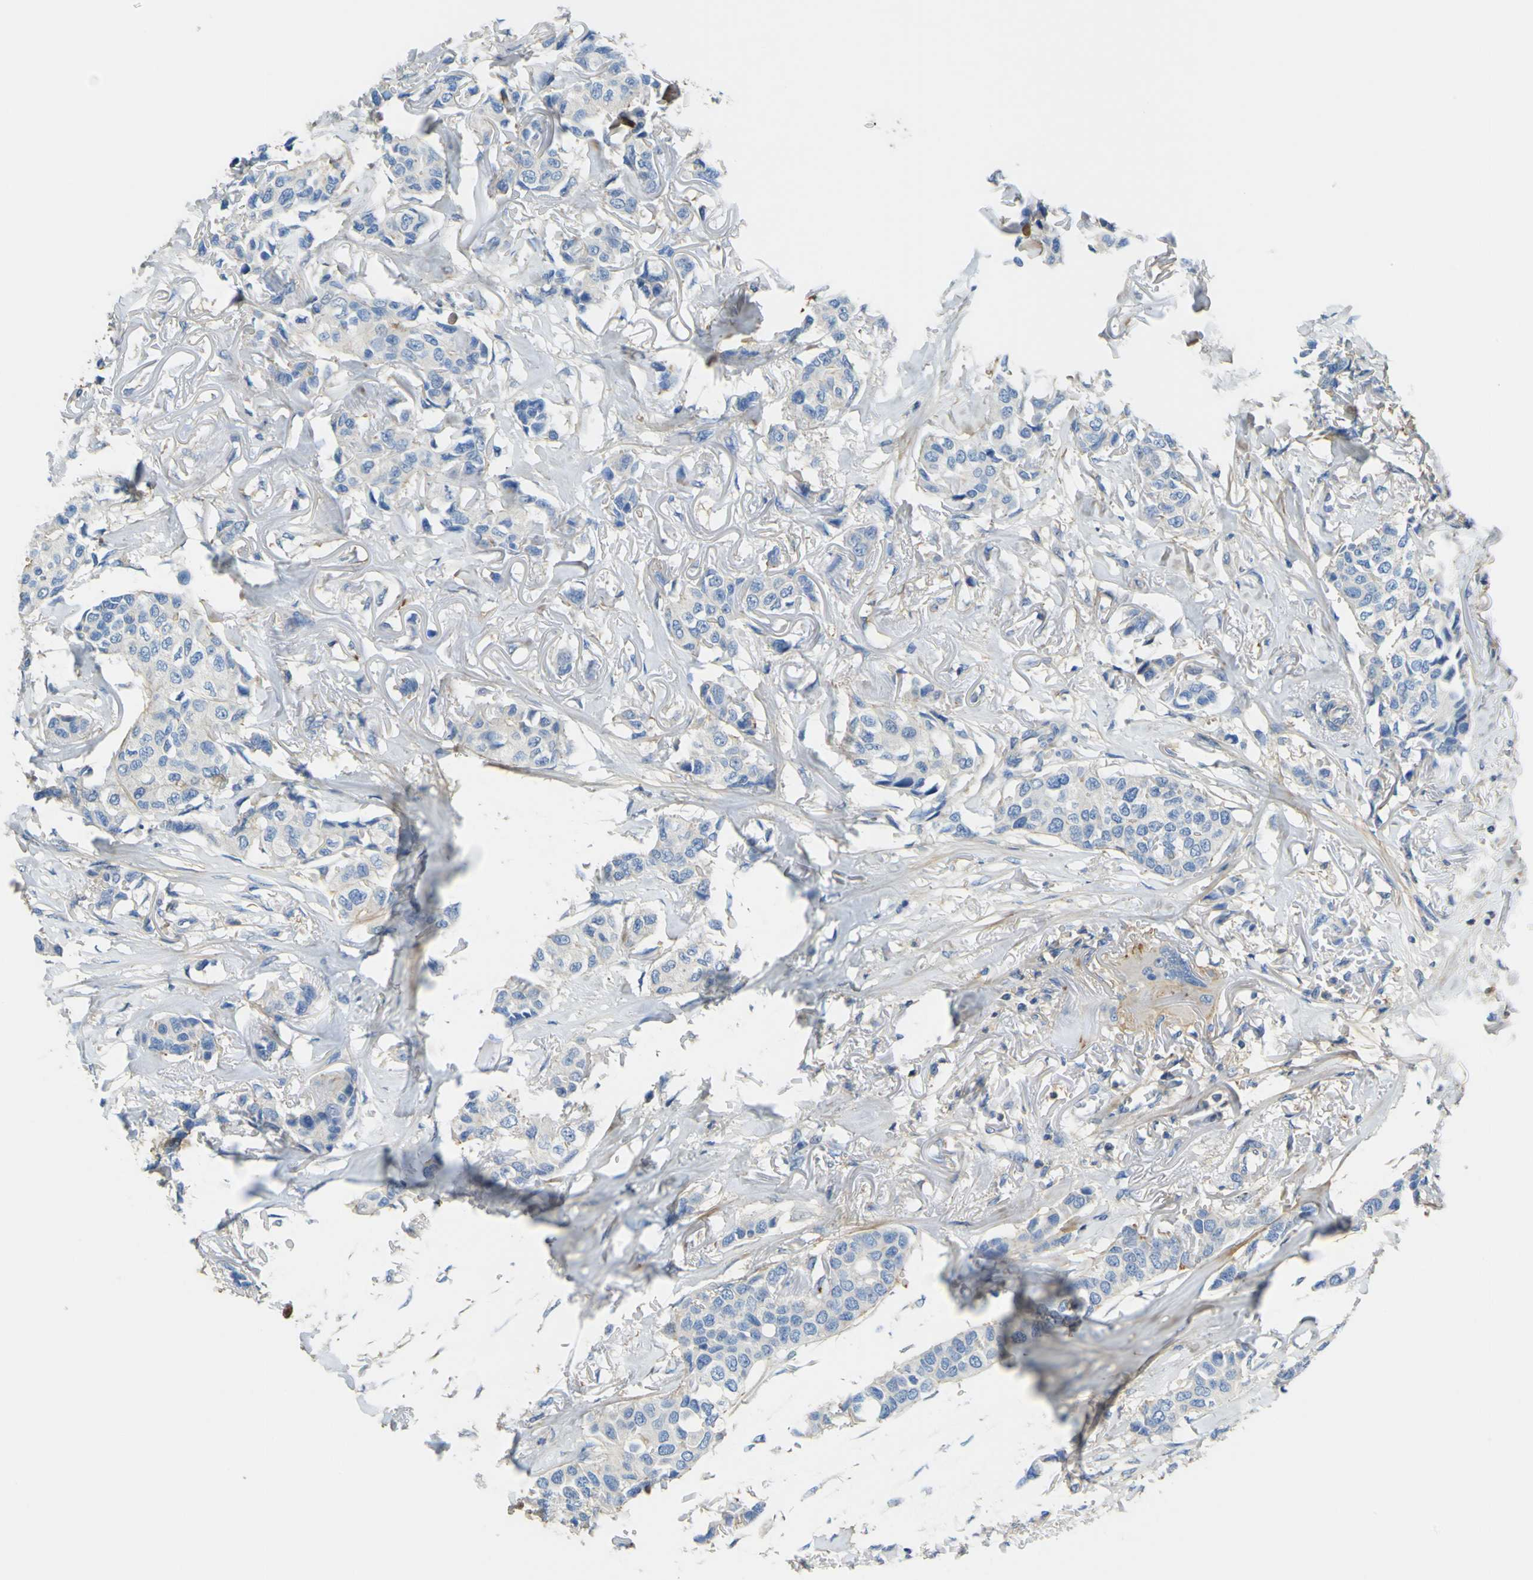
{"staining": {"intensity": "negative", "quantity": "none", "location": "none"}, "tissue": "breast cancer", "cell_type": "Tumor cells", "image_type": "cancer", "snomed": [{"axis": "morphology", "description": "Duct carcinoma"}, {"axis": "topography", "description": "Breast"}], "caption": "This is a histopathology image of immunohistochemistry (IHC) staining of breast cancer (infiltrating ductal carcinoma), which shows no expression in tumor cells. (DAB (3,3'-diaminobenzidine) immunohistochemistry (IHC), high magnification).", "gene": "OGN", "patient": {"sex": "female", "age": 80}}